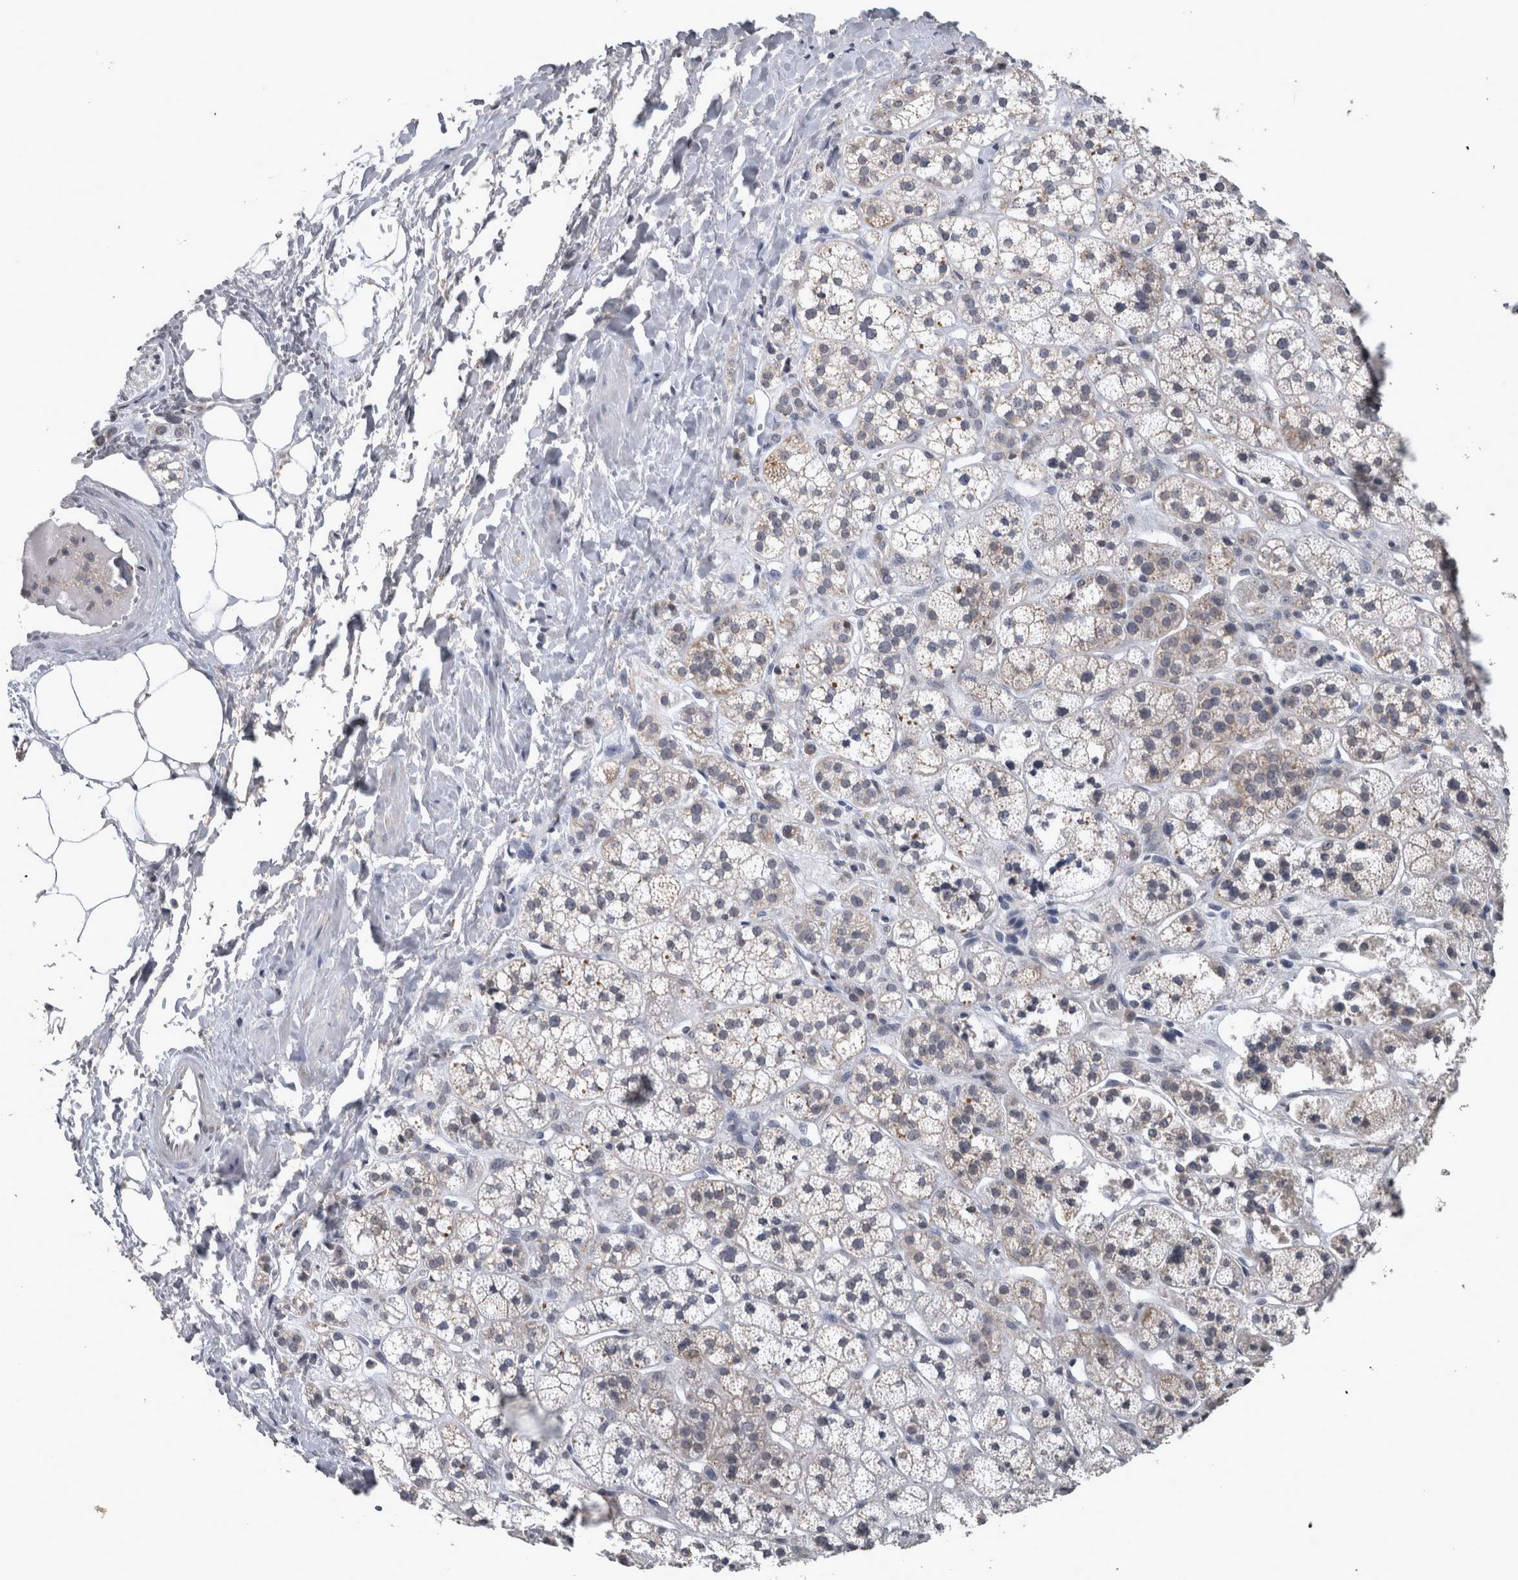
{"staining": {"intensity": "moderate", "quantity": "25%-75%", "location": "cytoplasmic/membranous"}, "tissue": "adrenal gland", "cell_type": "Glandular cells", "image_type": "normal", "snomed": [{"axis": "morphology", "description": "Normal tissue, NOS"}, {"axis": "topography", "description": "Adrenal gland"}], "caption": "Immunohistochemistry (IHC) (DAB) staining of normal human adrenal gland displays moderate cytoplasmic/membranous protein expression in about 25%-75% of glandular cells. The protein is shown in brown color, while the nuclei are stained blue.", "gene": "WNT7A", "patient": {"sex": "male", "age": 56}}